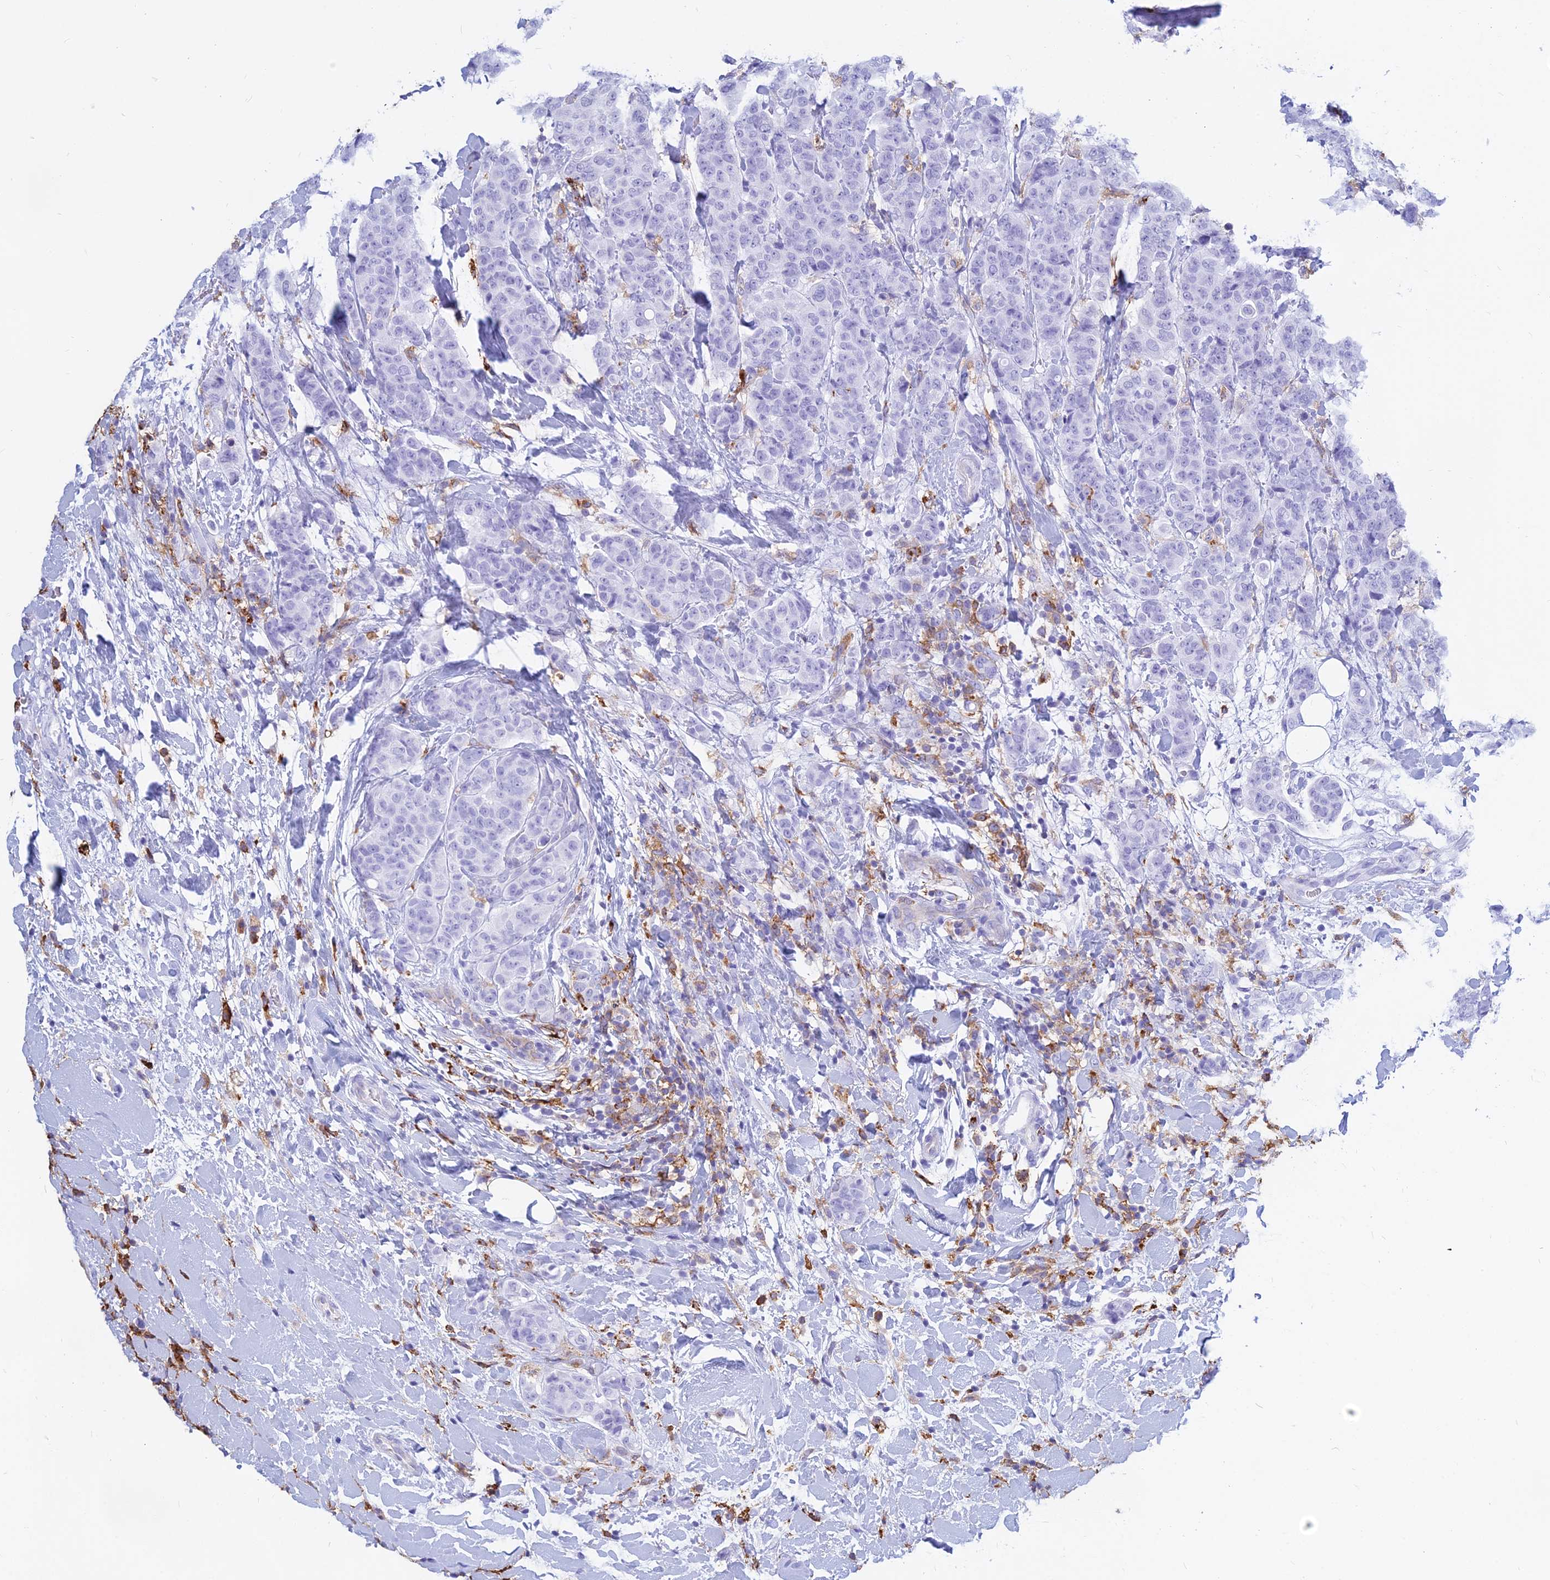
{"staining": {"intensity": "negative", "quantity": "none", "location": "none"}, "tissue": "breast cancer", "cell_type": "Tumor cells", "image_type": "cancer", "snomed": [{"axis": "morphology", "description": "Duct carcinoma"}, {"axis": "topography", "description": "Breast"}], "caption": "Immunohistochemistry micrograph of neoplastic tissue: human breast cancer (invasive ductal carcinoma) stained with DAB shows no significant protein staining in tumor cells.", "gene": "HLA-DRB1", "patient": {"sex": "female", "age": 40}}